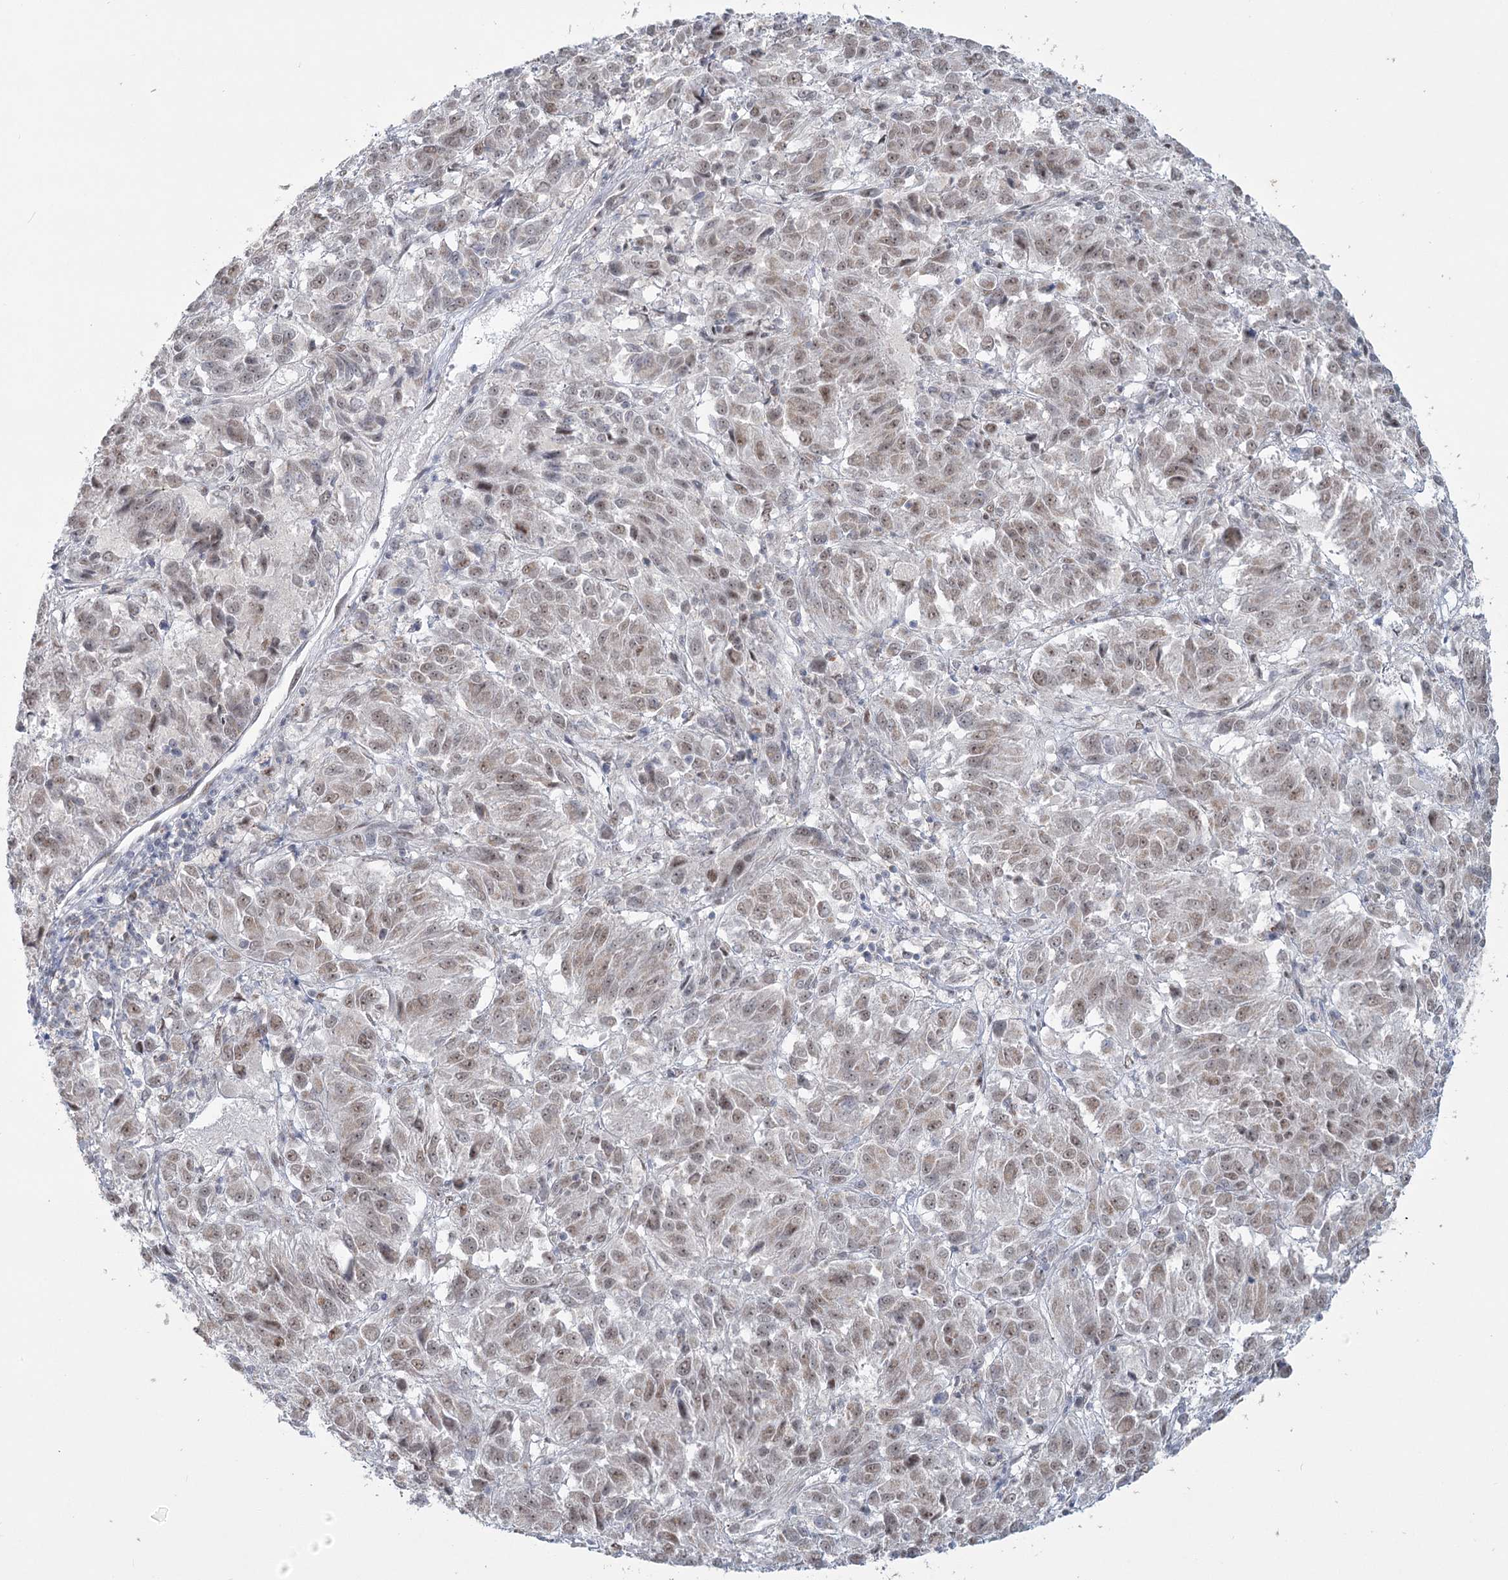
{"staining": {"intensity": "weak", "quantity": ">75%", "location": "nuclear"}, "tissue": "melanoma", "cell_type": "Tumor cells", "image_type": "cancer", "snomed": [{"axis": "morphology", "description": "Malignant melanoma, Metastatic site"}, {"axis": "topography", "description": "Lung"}], "caption": "Immunohistochemical staining of human melanoma displays low levels of weak nuclear positivity in about >75% of tumor cells. (Stains: DAB (3,3'-diaminobenzidine) in brown, nuclei in blue, Microscopy: brightfield microscopy at high magnification).", "gene": "MTG1", "patient": {"sex": "male", "age": 64}}